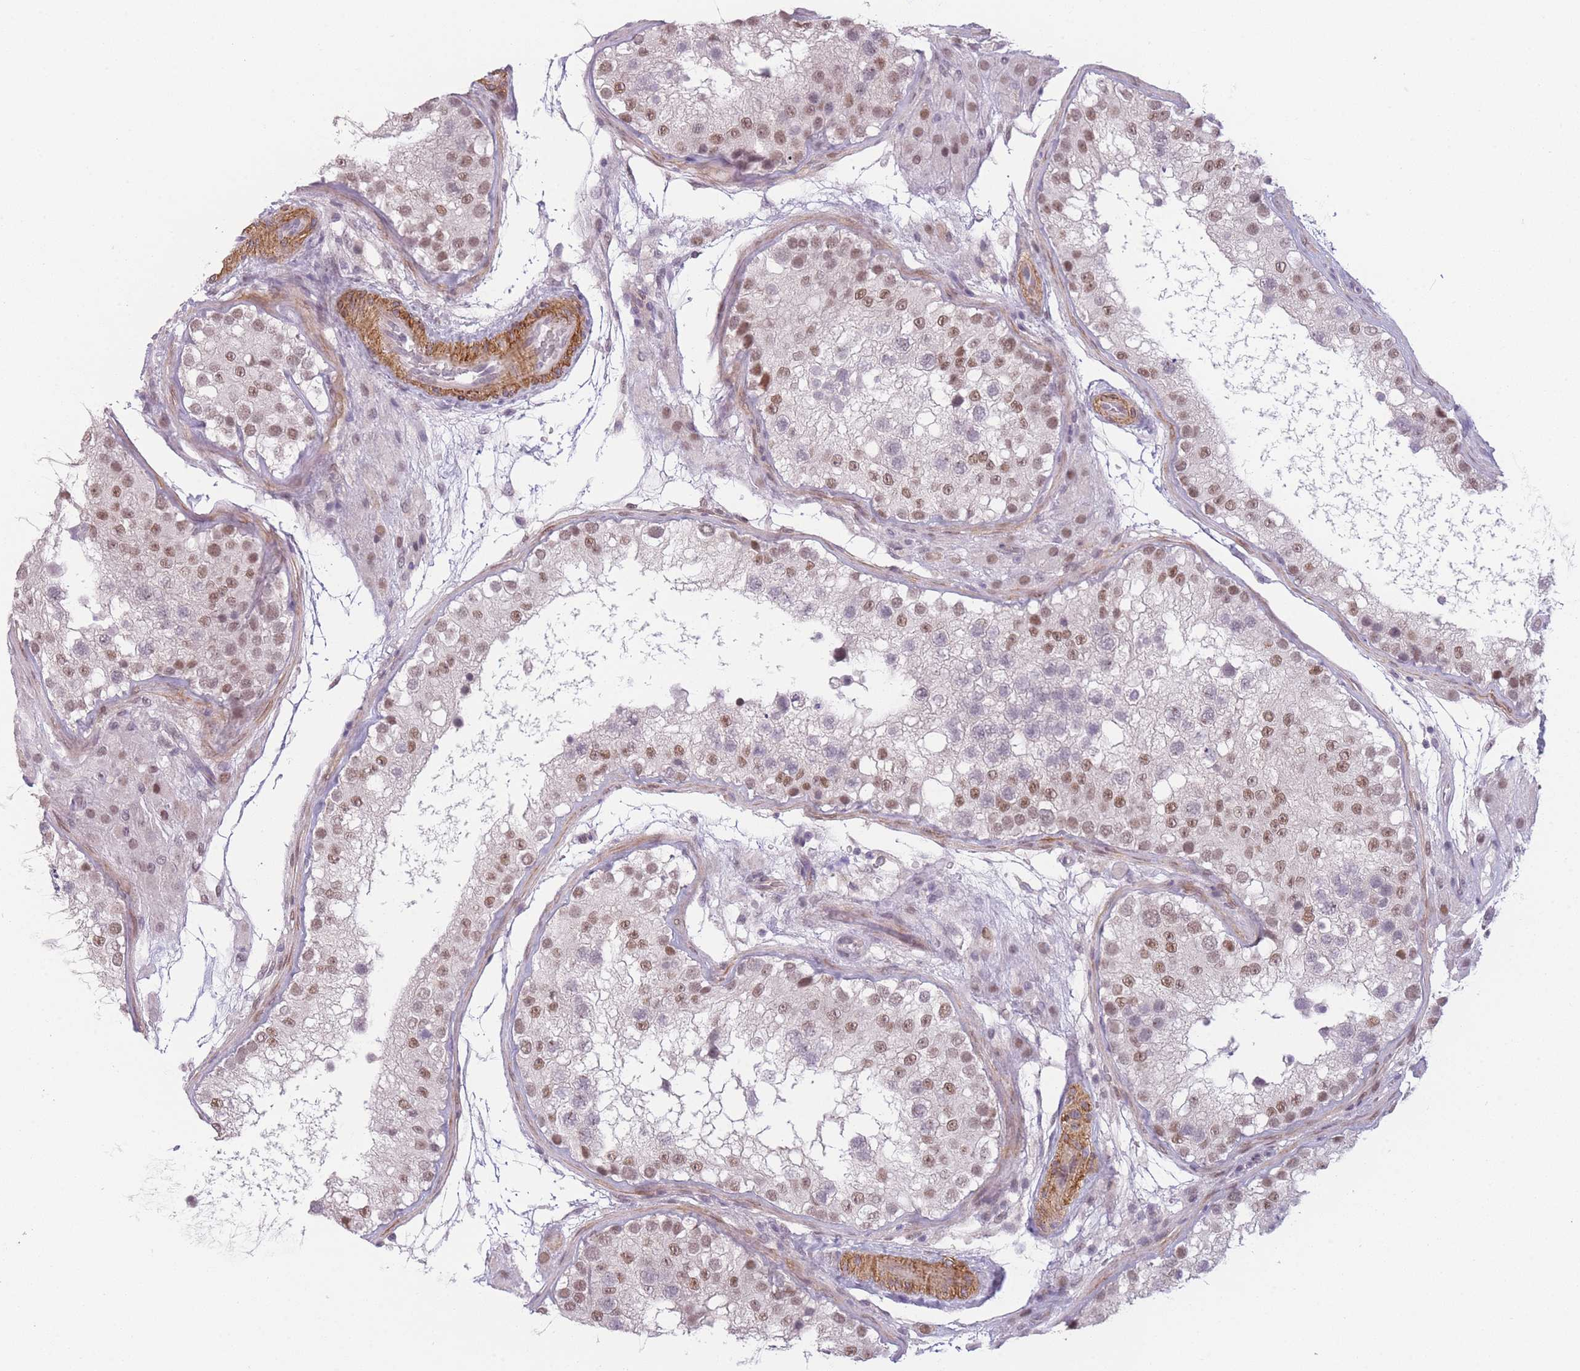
{"staining": {"intensity": "moderate", "quantity": "25%-75%", "location": "nuclear"}, "tissue": "testis", "cell_type": "Cells in seminiferous ducts", "image_type": "normal", "snomed": [{"axis": "morphology", "description": "Normal tissue, NOS"}, {"axis": "topography", "description": "Testis"}], "caption": "Moderate nuclear expression is identified in about 25%-75% of cells in seminiferous ducts in unremarkable testis. The protein of interest is stained brown, and the nuclei are stained in blue (DAB IHC with brightfield microscopy, high magnification).", "gene": "SIN3B", "patient": {"sex": "male", "age": 26}}